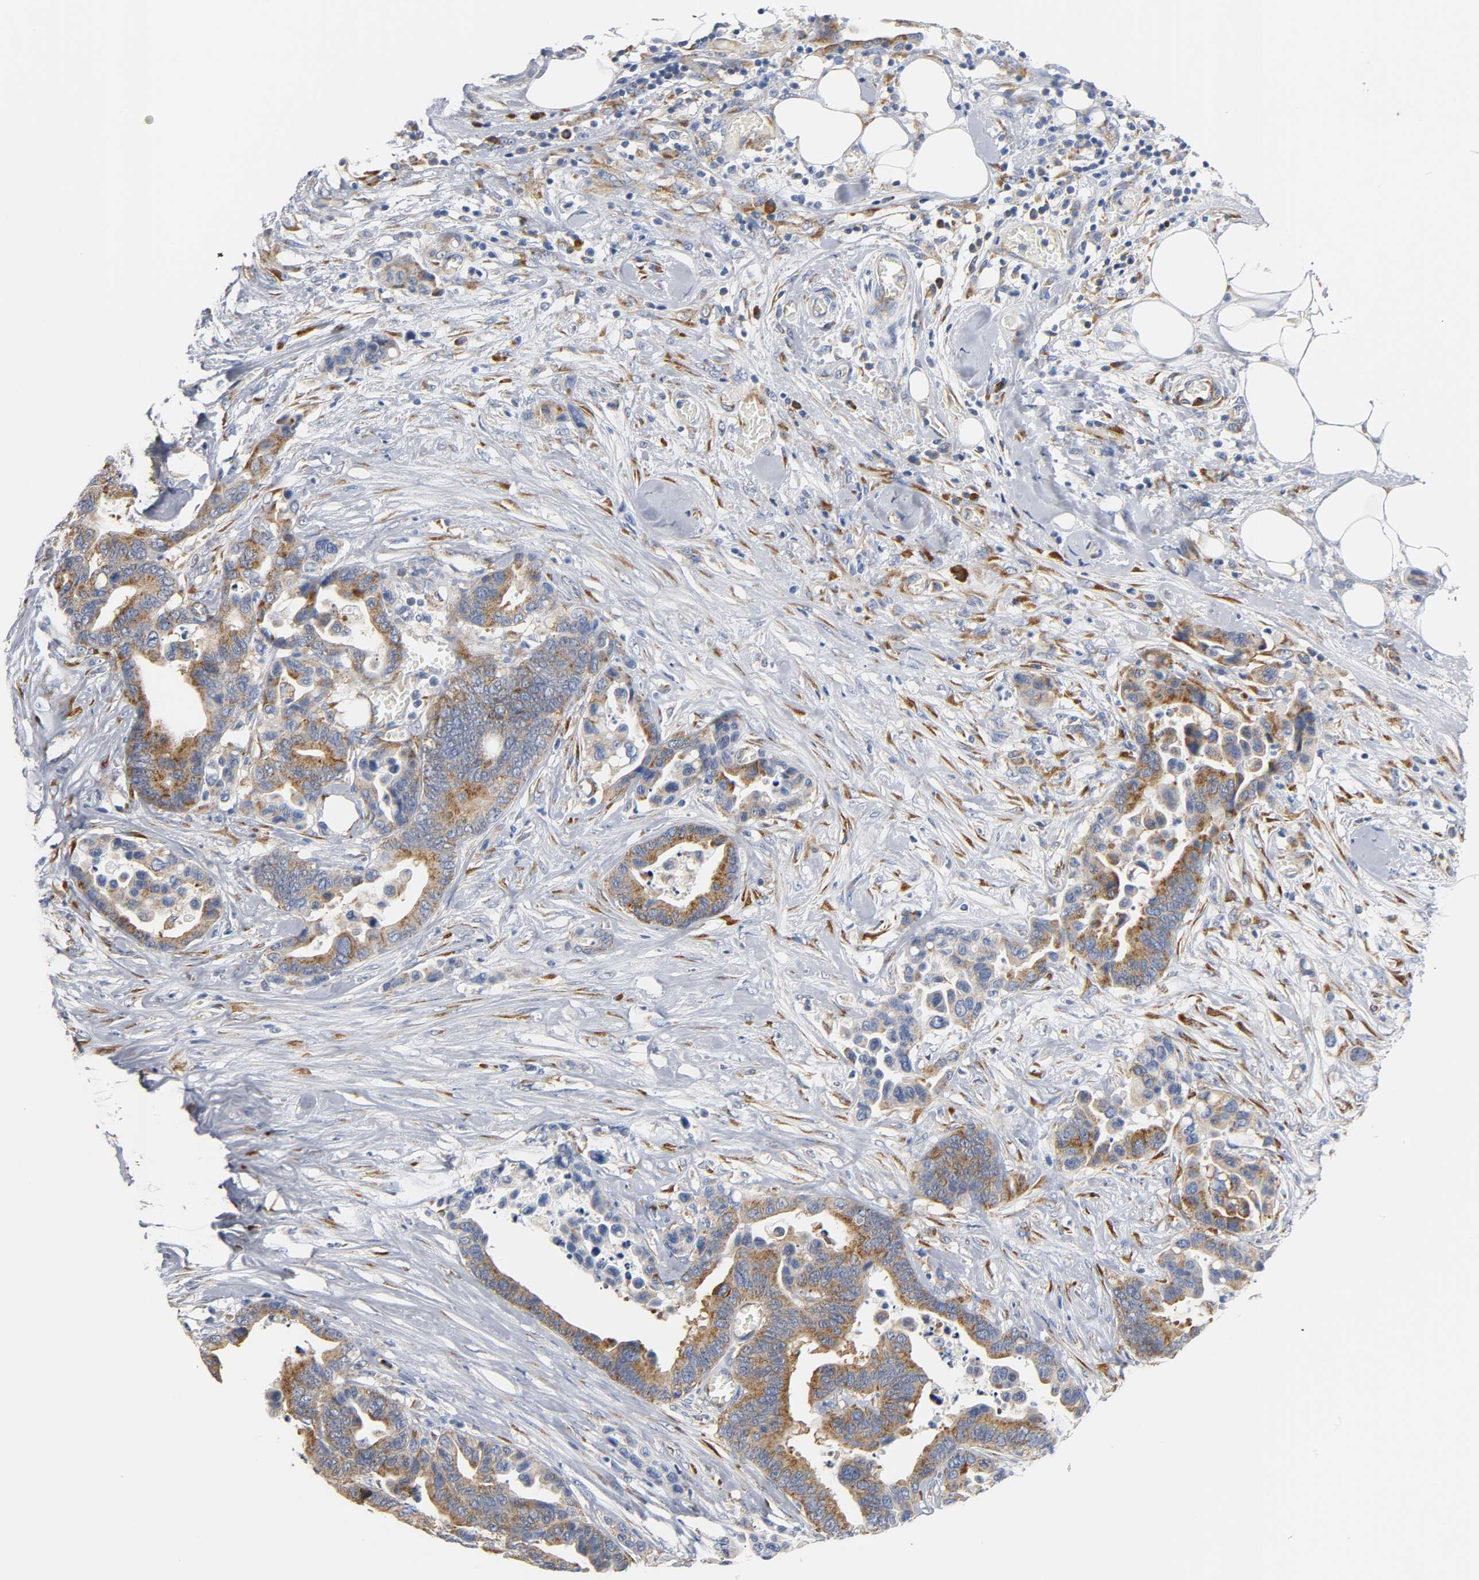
{"staining": {"intensity": "moderate", "quantity": ">75%", "location": "cytoplasmic/membranous"}, "tissue": "colorectal cancer", "cell_type": "Tumor cells", "image_type": "cancer", "snomed": [{"axis": "morphology", "description": "Adenocarcinoma, NOS"}, {"axis": "topography", "description": "Colon"}], "caption": "Tumor cells exhibit medium levels of moderate cytoplasmic/membranous positivity in approximately >75% of cells in colorectal adenocarcinoma.", "gene": "REL", "patient": {"sex": "male", "age": 82}}